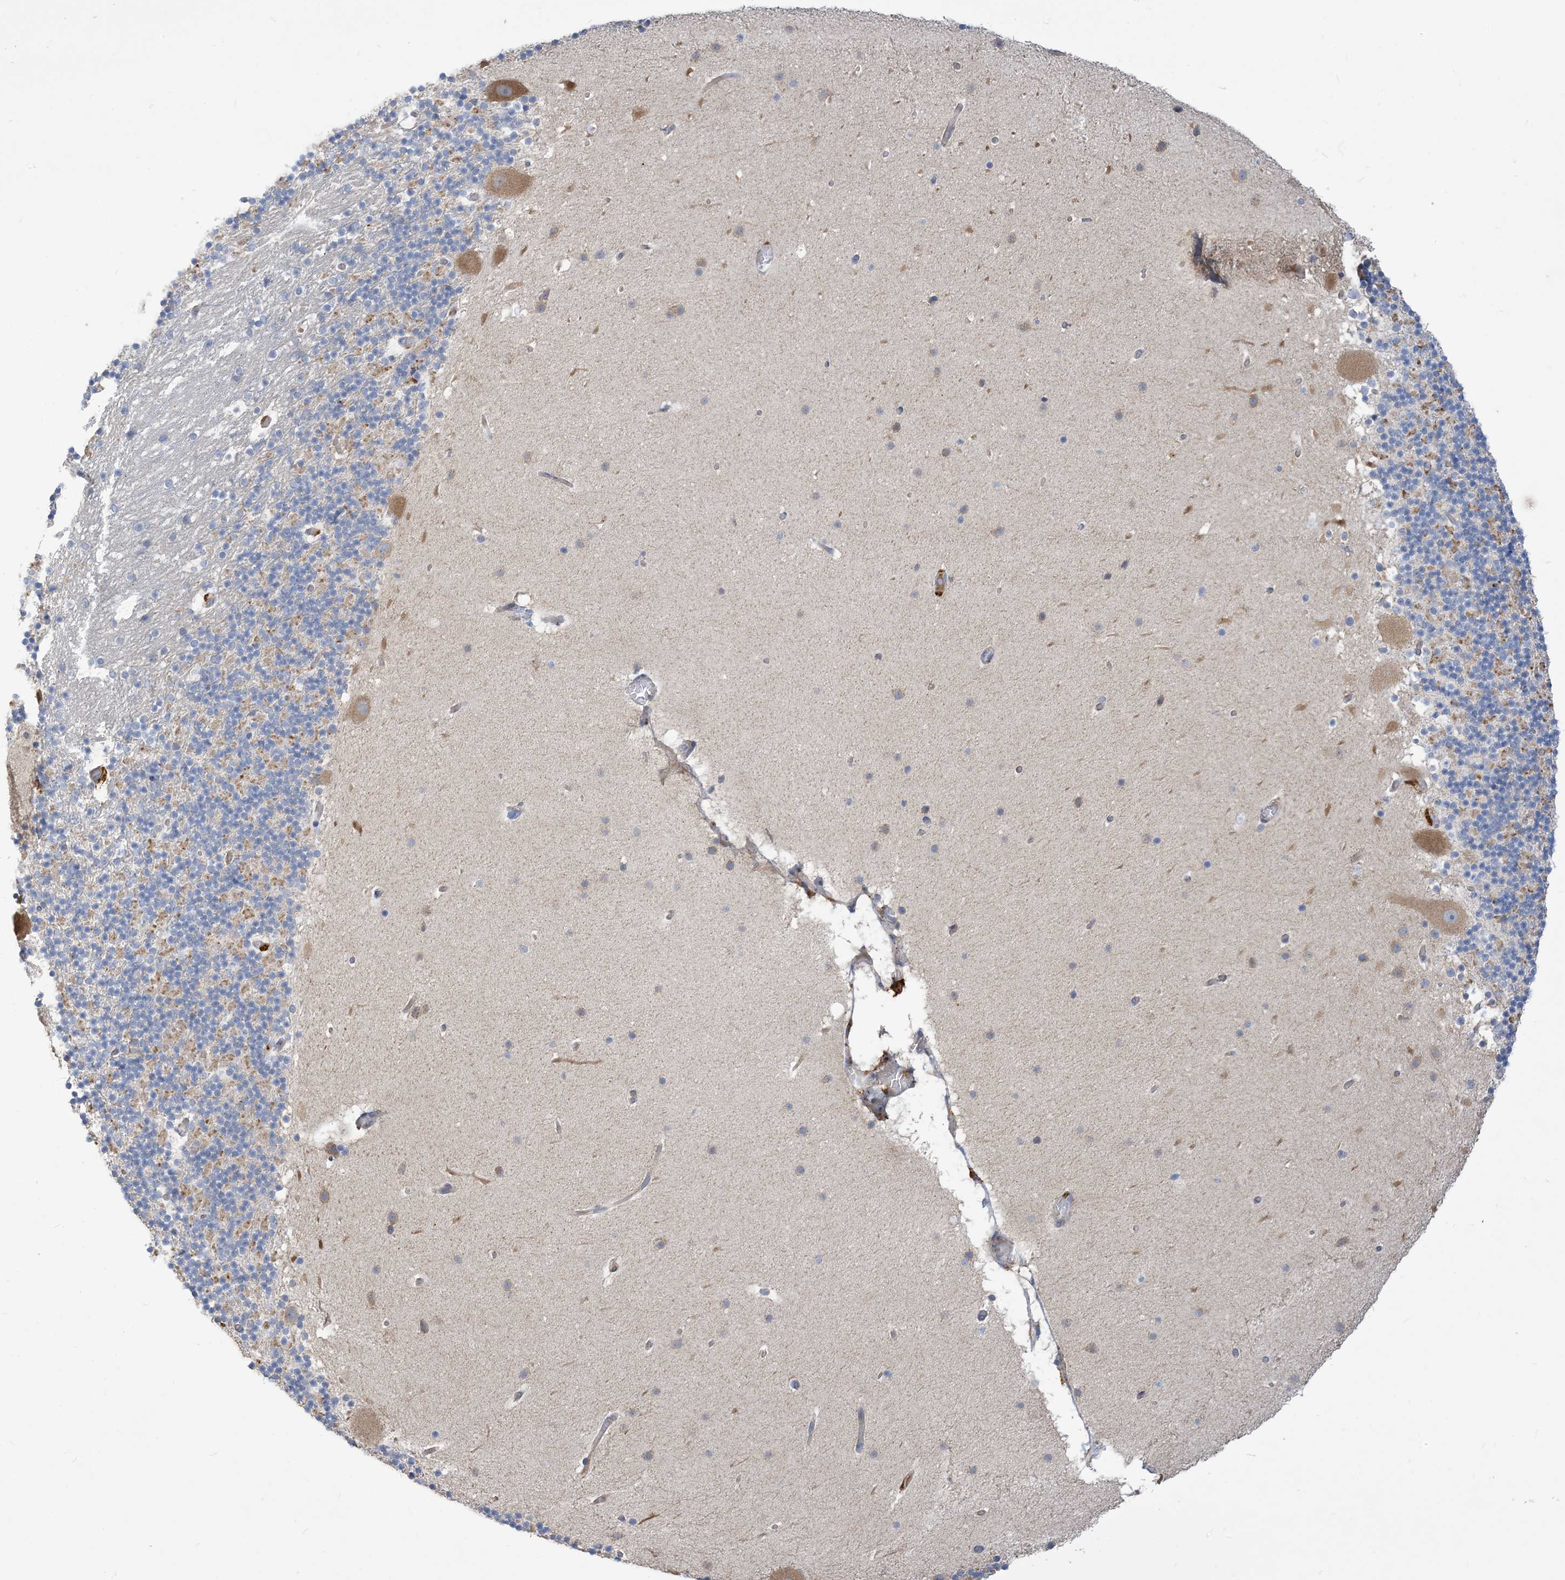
{"staining": {"intensity": "negative", "quantity": "none", "location": "none"}, "tissue": "cerebellum", "cell_type": "Cells in granular layer", "image_type": "normal", "snomed": [{"axis": "morphology", "description": "Normal tissue, NOS"}, {"axis": "topography", "description": "Cerebellum"}], "caption": "The immunohistochemistry histopathology image has no significant staining in cells in granular layer of cerebellum. (DAB IHC with hematoxylin counter stain).", "gene": "PEAR1", "patient": {"sex": "male", "age": 57}}